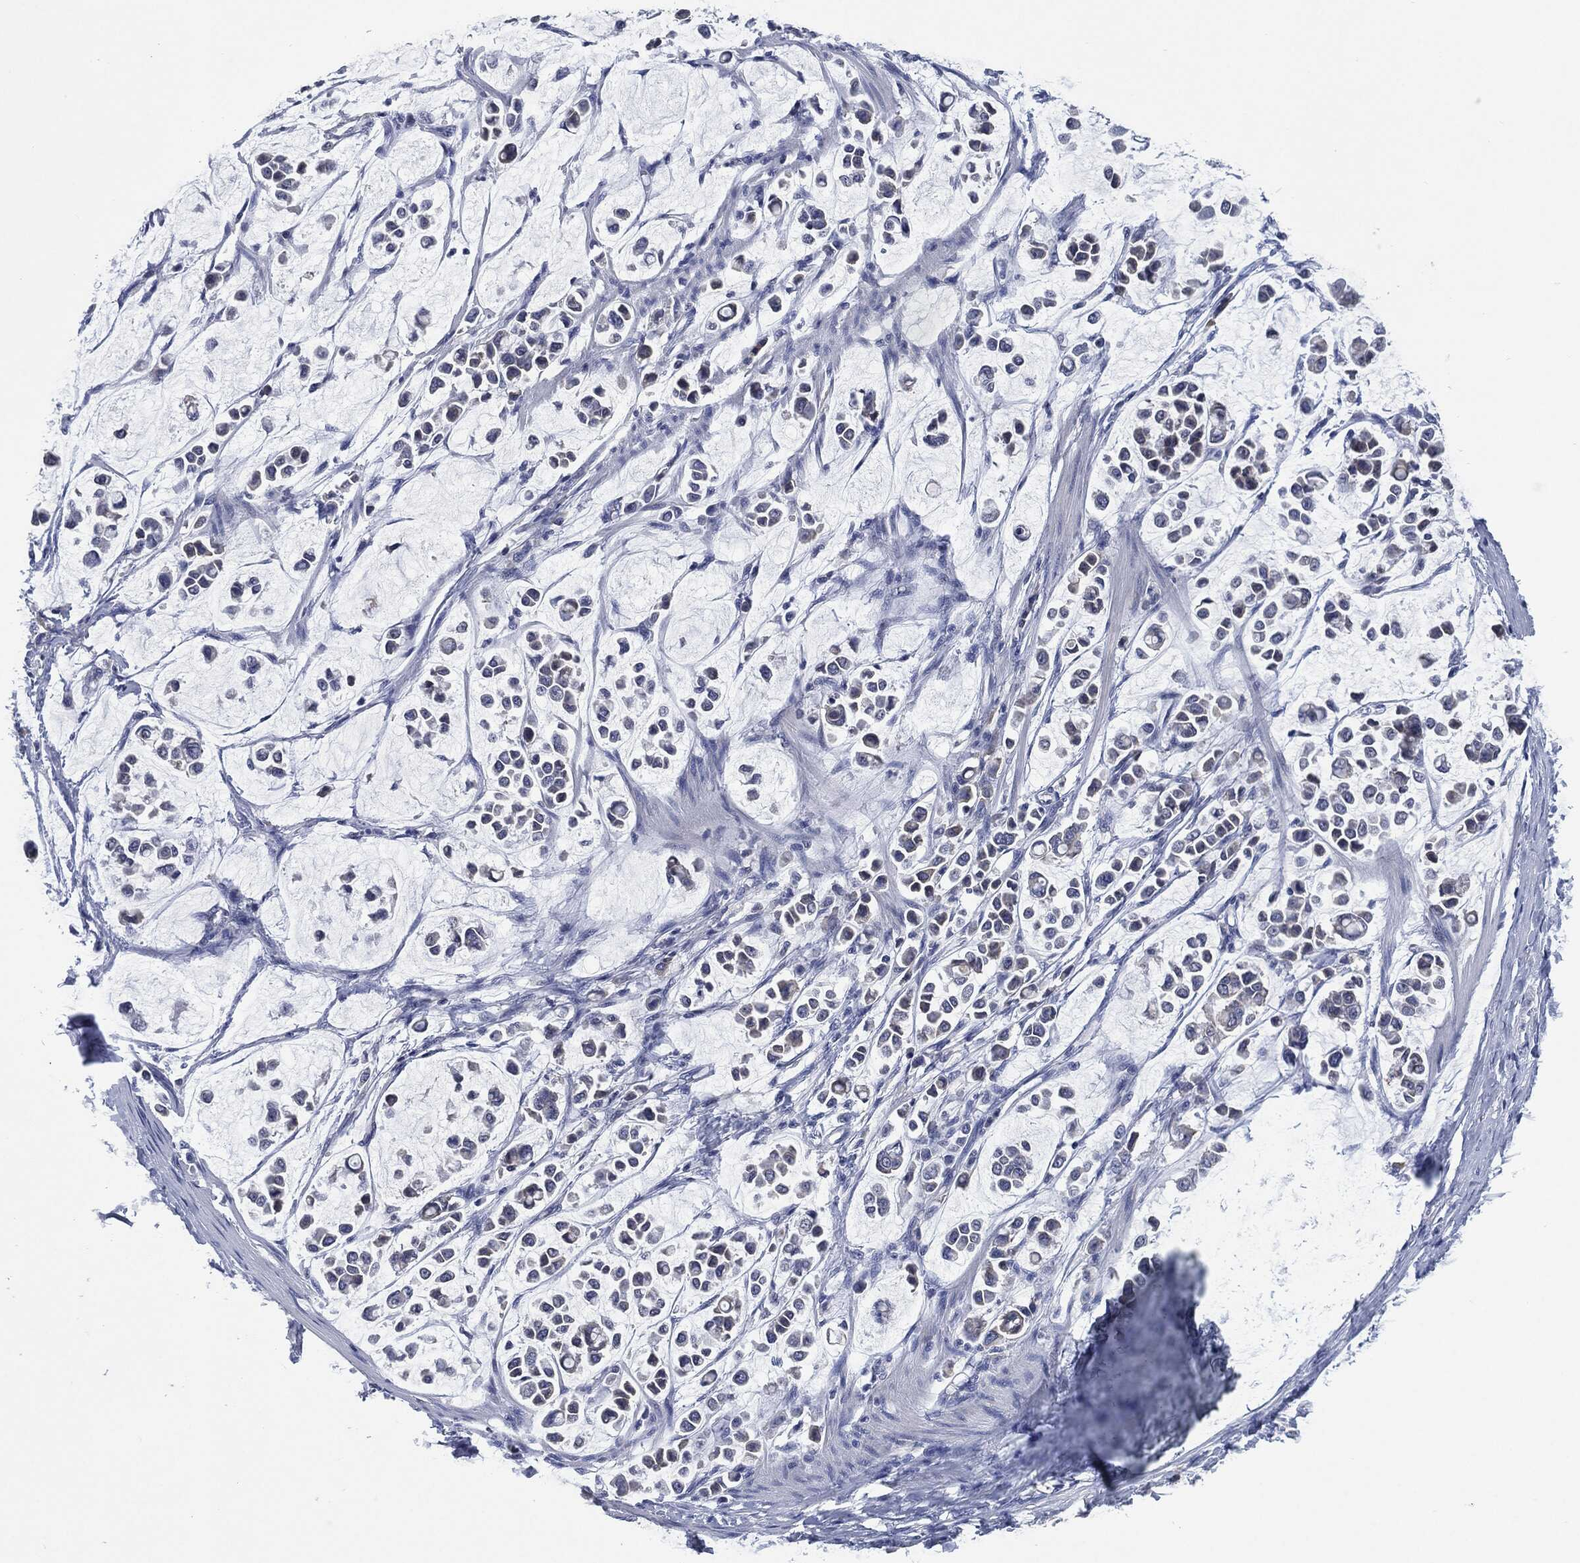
{"staining": {"intensity": "negative", "quantity": "none", "location": "none"}, "tissue": "stomach cancer", "cell_type": "Tumor cells", "image_type": "cancer", "snomed": [{"axis": "morphology", "description": "Adenocarcinoma, NOS"}, {"axis": "topography", "description": "Stomach"}], "caption": "This is a micrograph of IHC staining of adenocarcinoma (stomach), which shows no staining in tumor cells.", "gene": "IL2RG", "patient": {"sex": "male", "age": 82}}